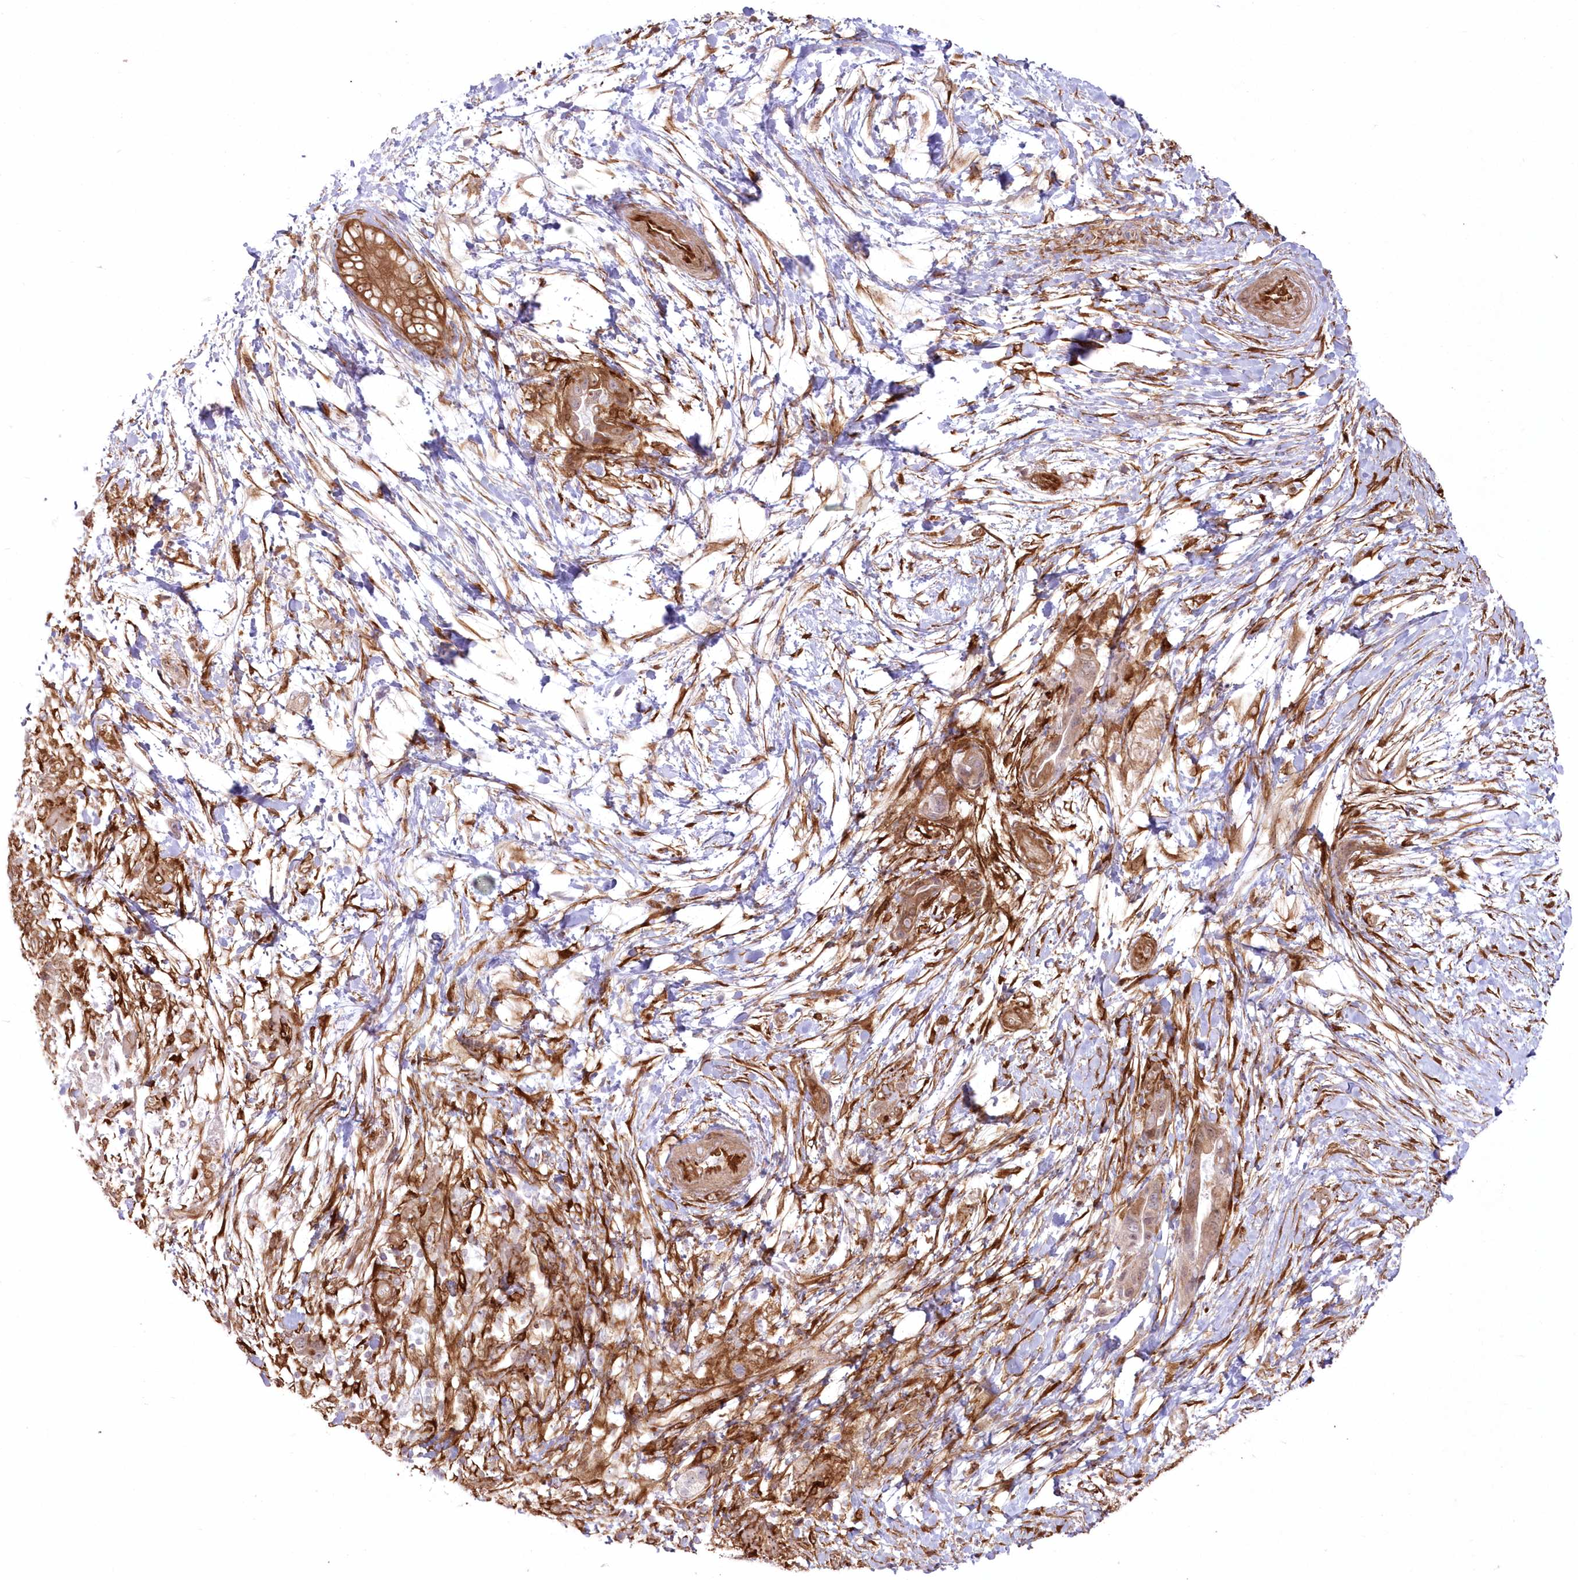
{"staining": {"intensity": "strong", "quantity": ">75%", "location": "cytoplasmic/membranous"}, "tissue": "pancreatic cancer", "cell_type": "Tumor cells", "image_type": "cancer", "snomed": [{"axis": "morphology", "description": "Adenocarcinoma, NOS"}, {"axis": "topography", "description": "Pancreas"}], "caption": "Protein expression analysis of pancreatic adenocarcinoma exhibits strong cytoplasmic/membranous expression in about >75% of tumor cells. (Stains: DAB (3,3'-diaminobenzidine) in brown, nuclei in blue, Microscopy: brightfield microscopy at high magnification).", "gene": "SH3PXD2B", "patient": {"sex": "male", "age": 75}}